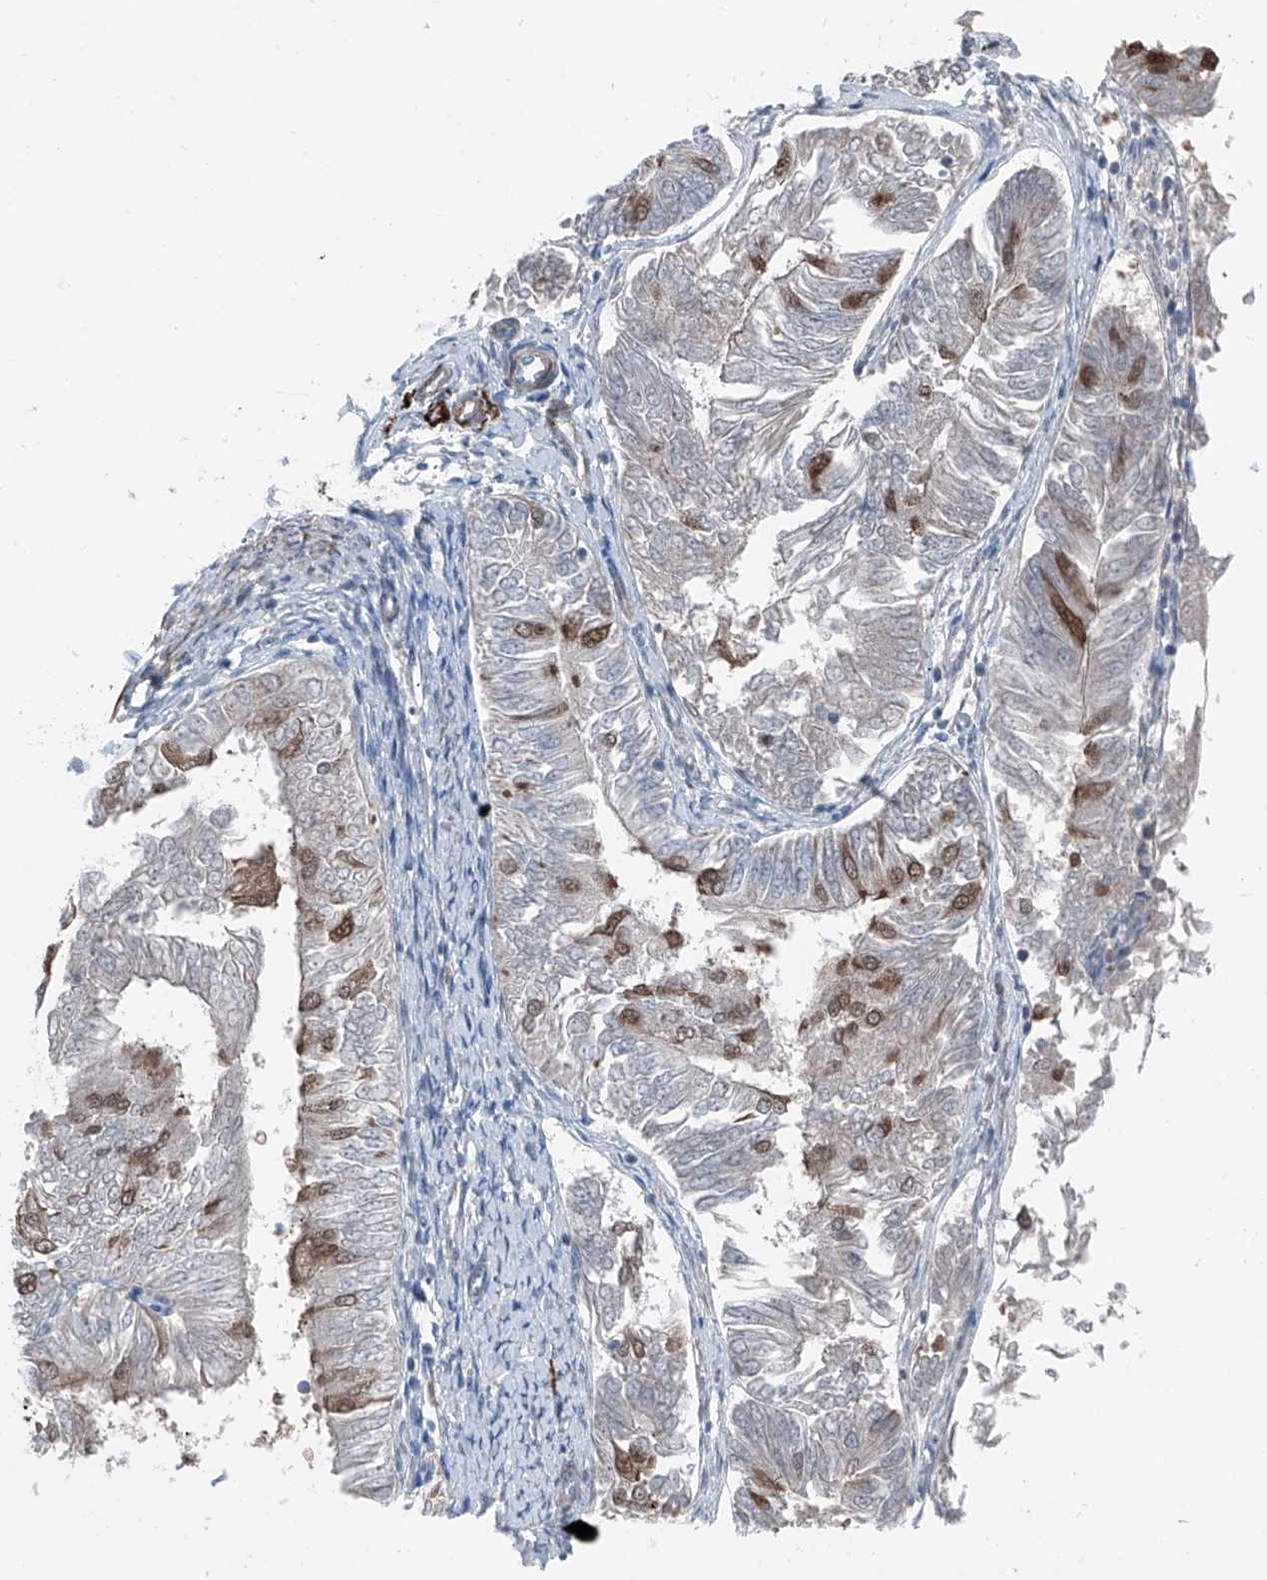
{"staining": {"intensity": "moderate", "quantity": "<25%", "location": "cytoplasmic/membranous,nuclear"}, "tissue": "endometrial cancer", "cell_type": "Tumor cells", "image_type": "cancer", "snomed": [{"axis": "morphology", "description": "Adenocarcinoma, NOS"}, {"axis": "topography", "description": "Endometrium"}], "caption": "Immunohistochemical staining of human endometrial adenocarcinoma demonstrates low levels of moderate cytoplasmic/membranous and nuclear protein positivity in approximately <25% of tumor cells.", "gene": "HSPB11", "patient": {"sex": "female", "age": 58}}